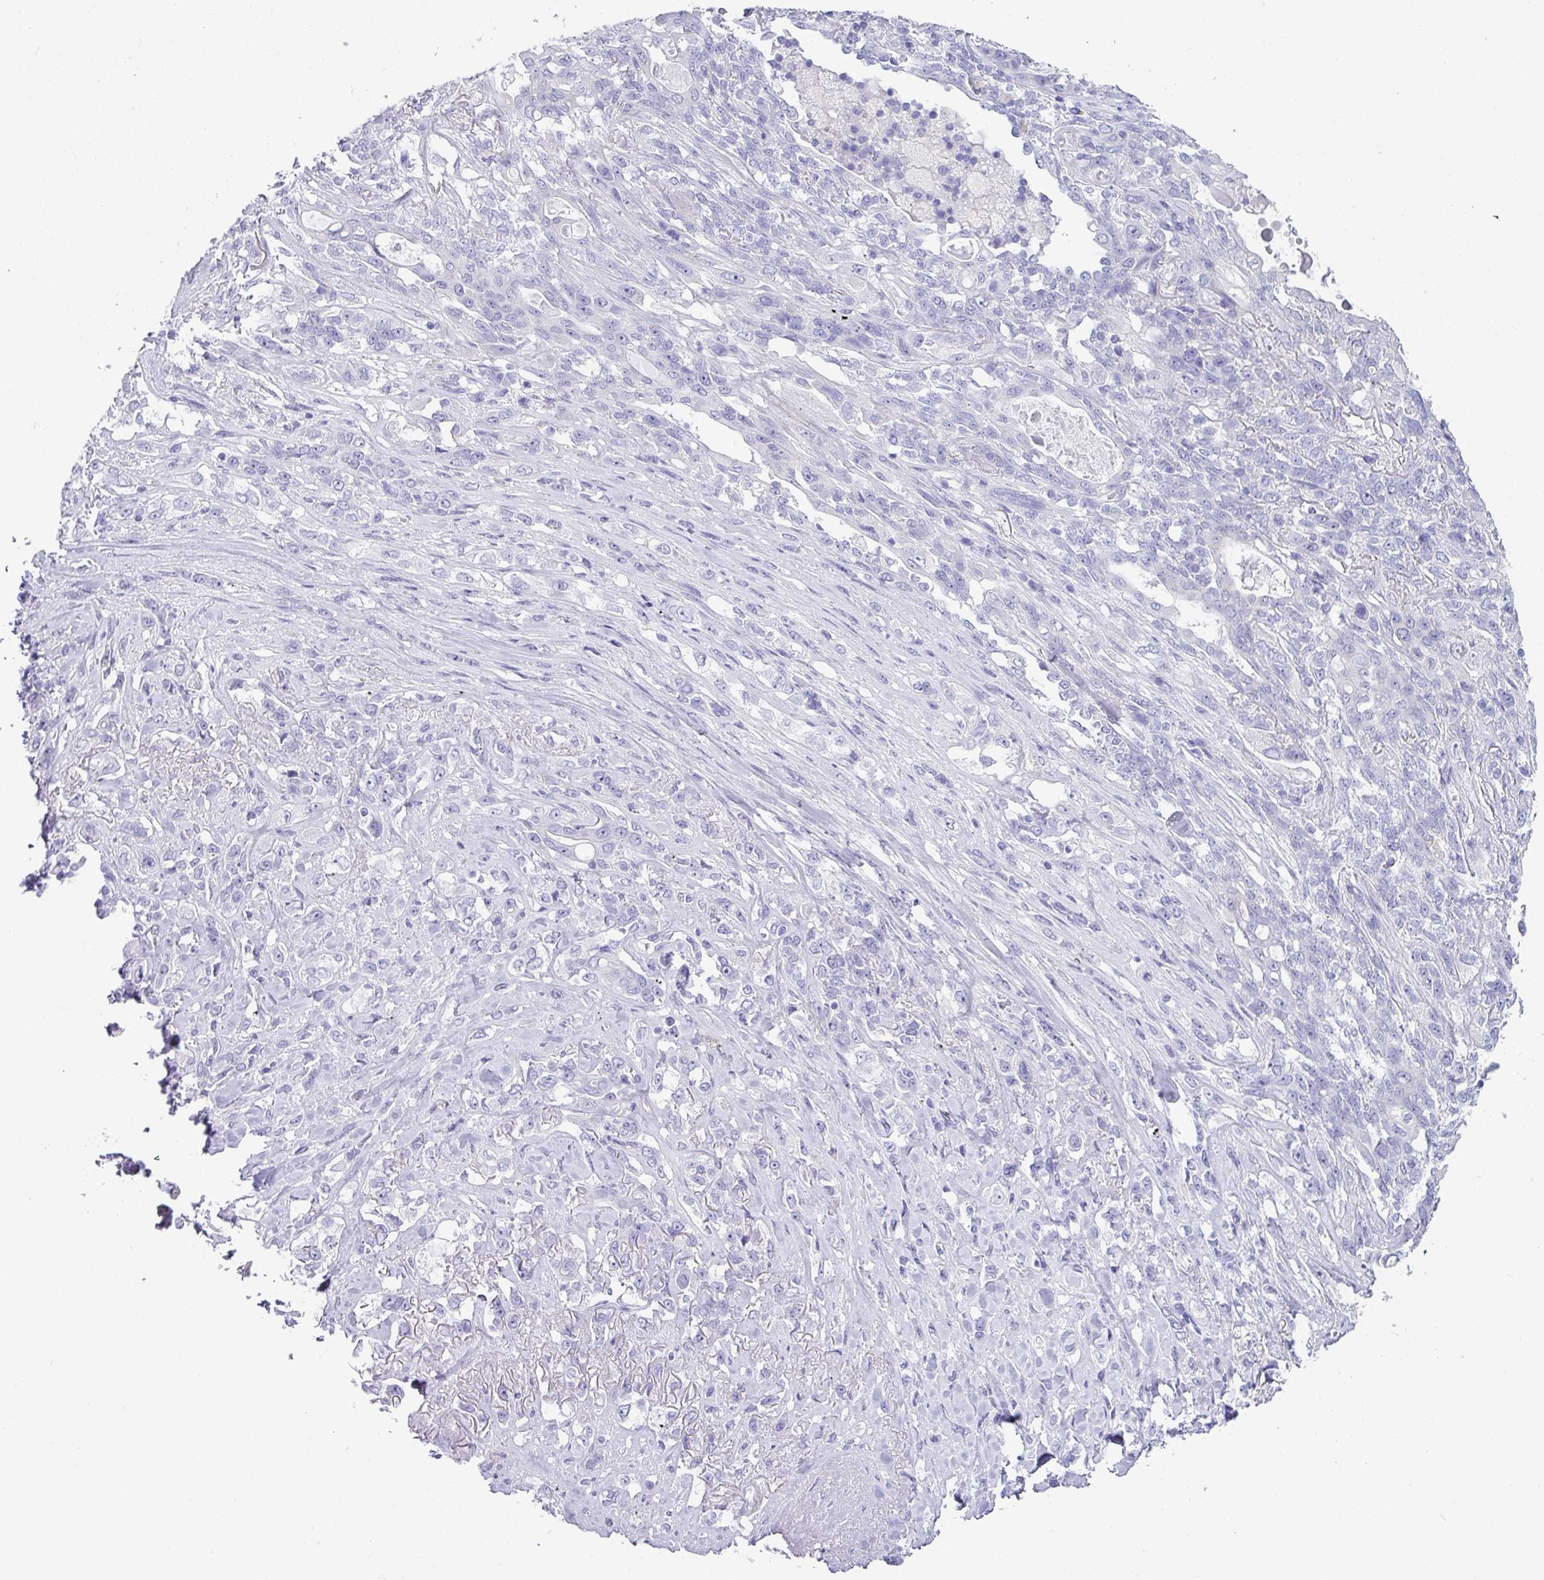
{"staining": {"intensity": "negative", "quantity": "none", "location": "none"}, "tissue": "lung cancer", "cell_type": "Tumor cells", "image_type": "cancer", "snomed": [{"axis": "morphology", "description": "Squamous cell carcinoma, NOS"}, {"axis": "topography", "description": "Lung"}], "caption": "Image shows no protein positivity in tumor cells of lung squamous cell carcinoma tissue. (DAB (3,3'-diaminobenzidine) IHC, high magnification).", "gene": "ABCC5", "patient": {"sex": "female", "age": 70}}